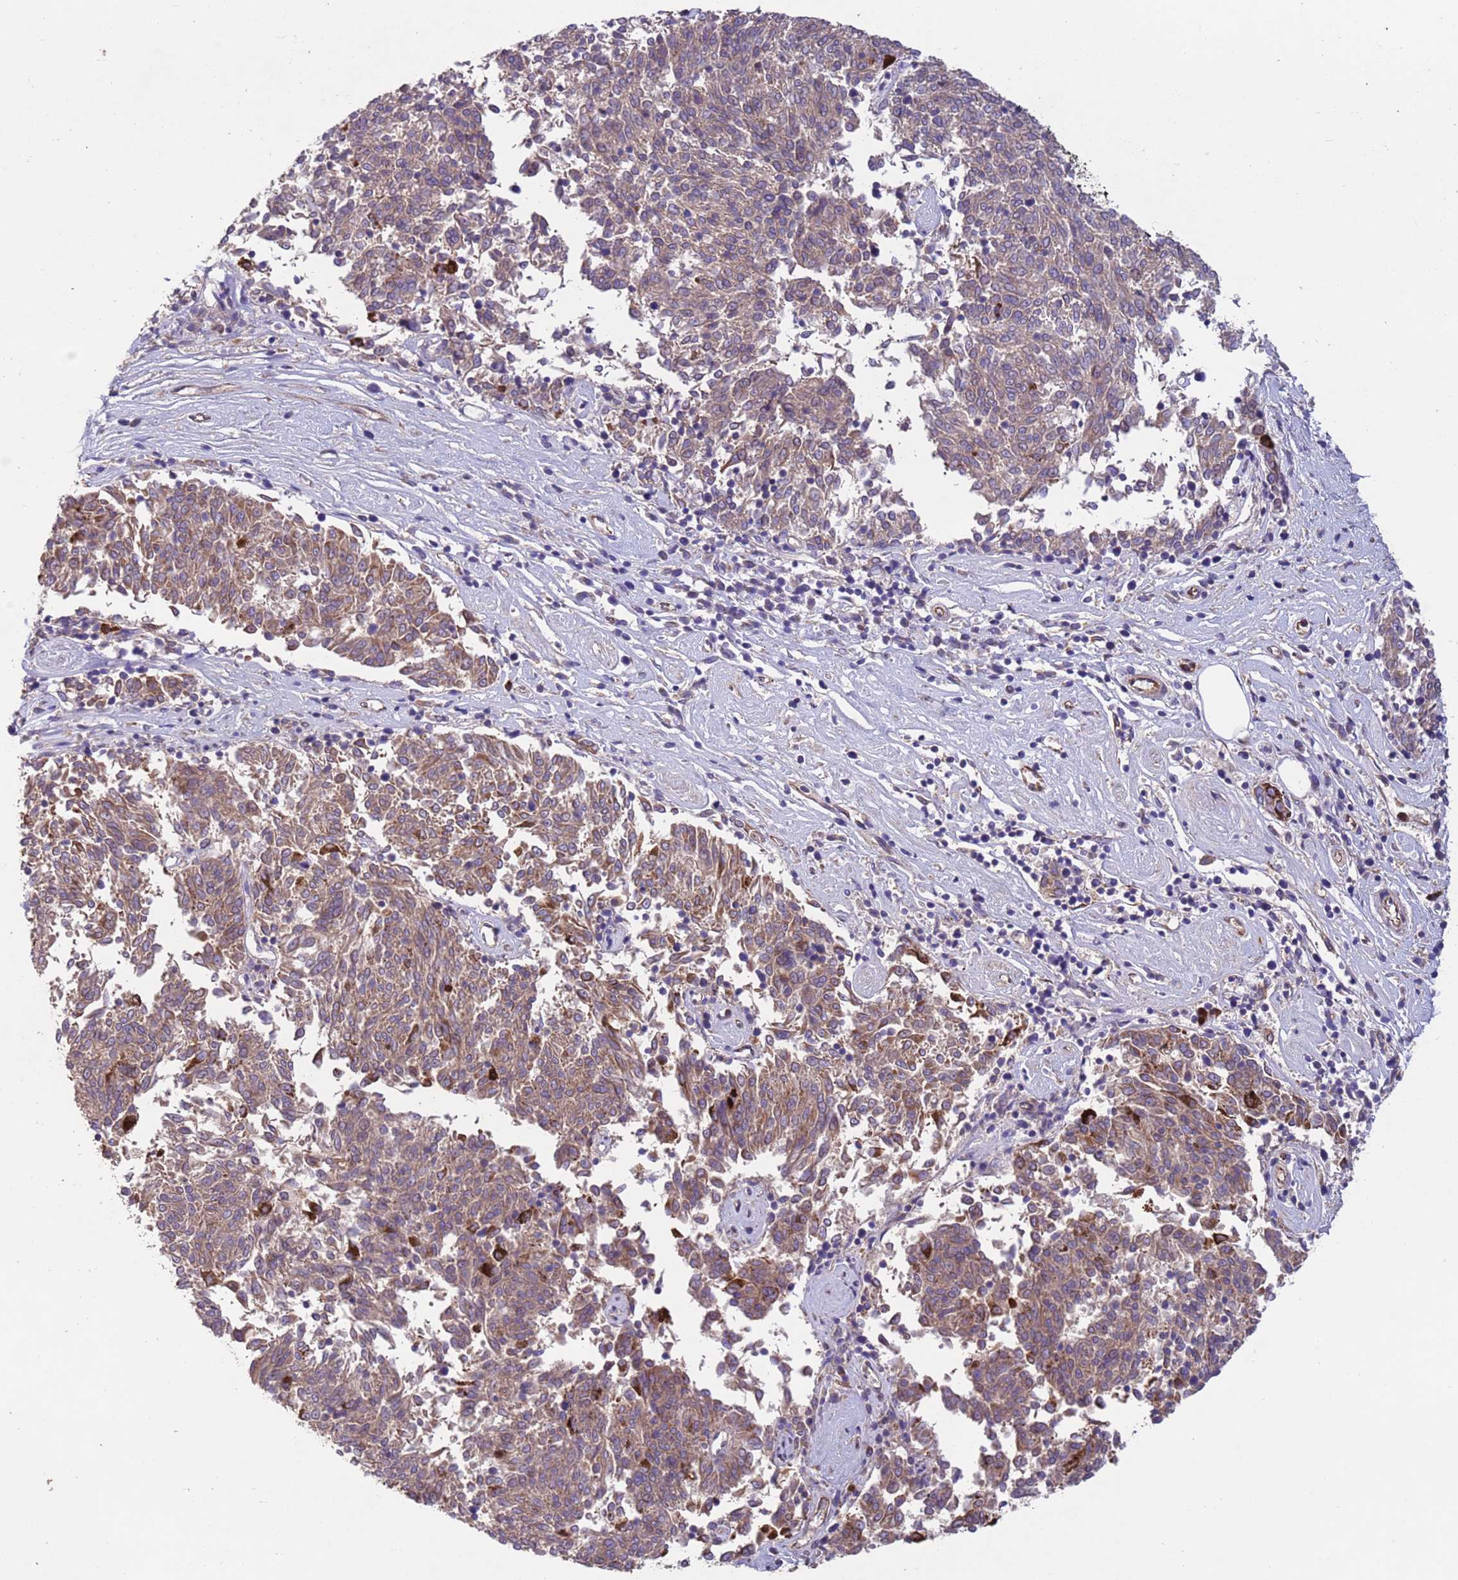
{"staining": {"intensity": "weak", "quantity": ">75%", "location": "cytoplasmic/membranous"}, "tissue": "melanoma", "cell_type": "Tumor cells", "image_type": "cancer", "snomed": [{"axis": "morphology", "description": "Malignant melanoma, NOS"}, {"axis": "topography", "description": "Skin"}], "caption": "Brown immunohistochemical staining in human malignant melanoma shows weak cytoplasmic/membranous positivity in about >75% of tumor cells. (DAB IHC with brightfield microscopy, high magnification).", "gene": "RAB10", "patient": {"sex": "female", "age": 72}}